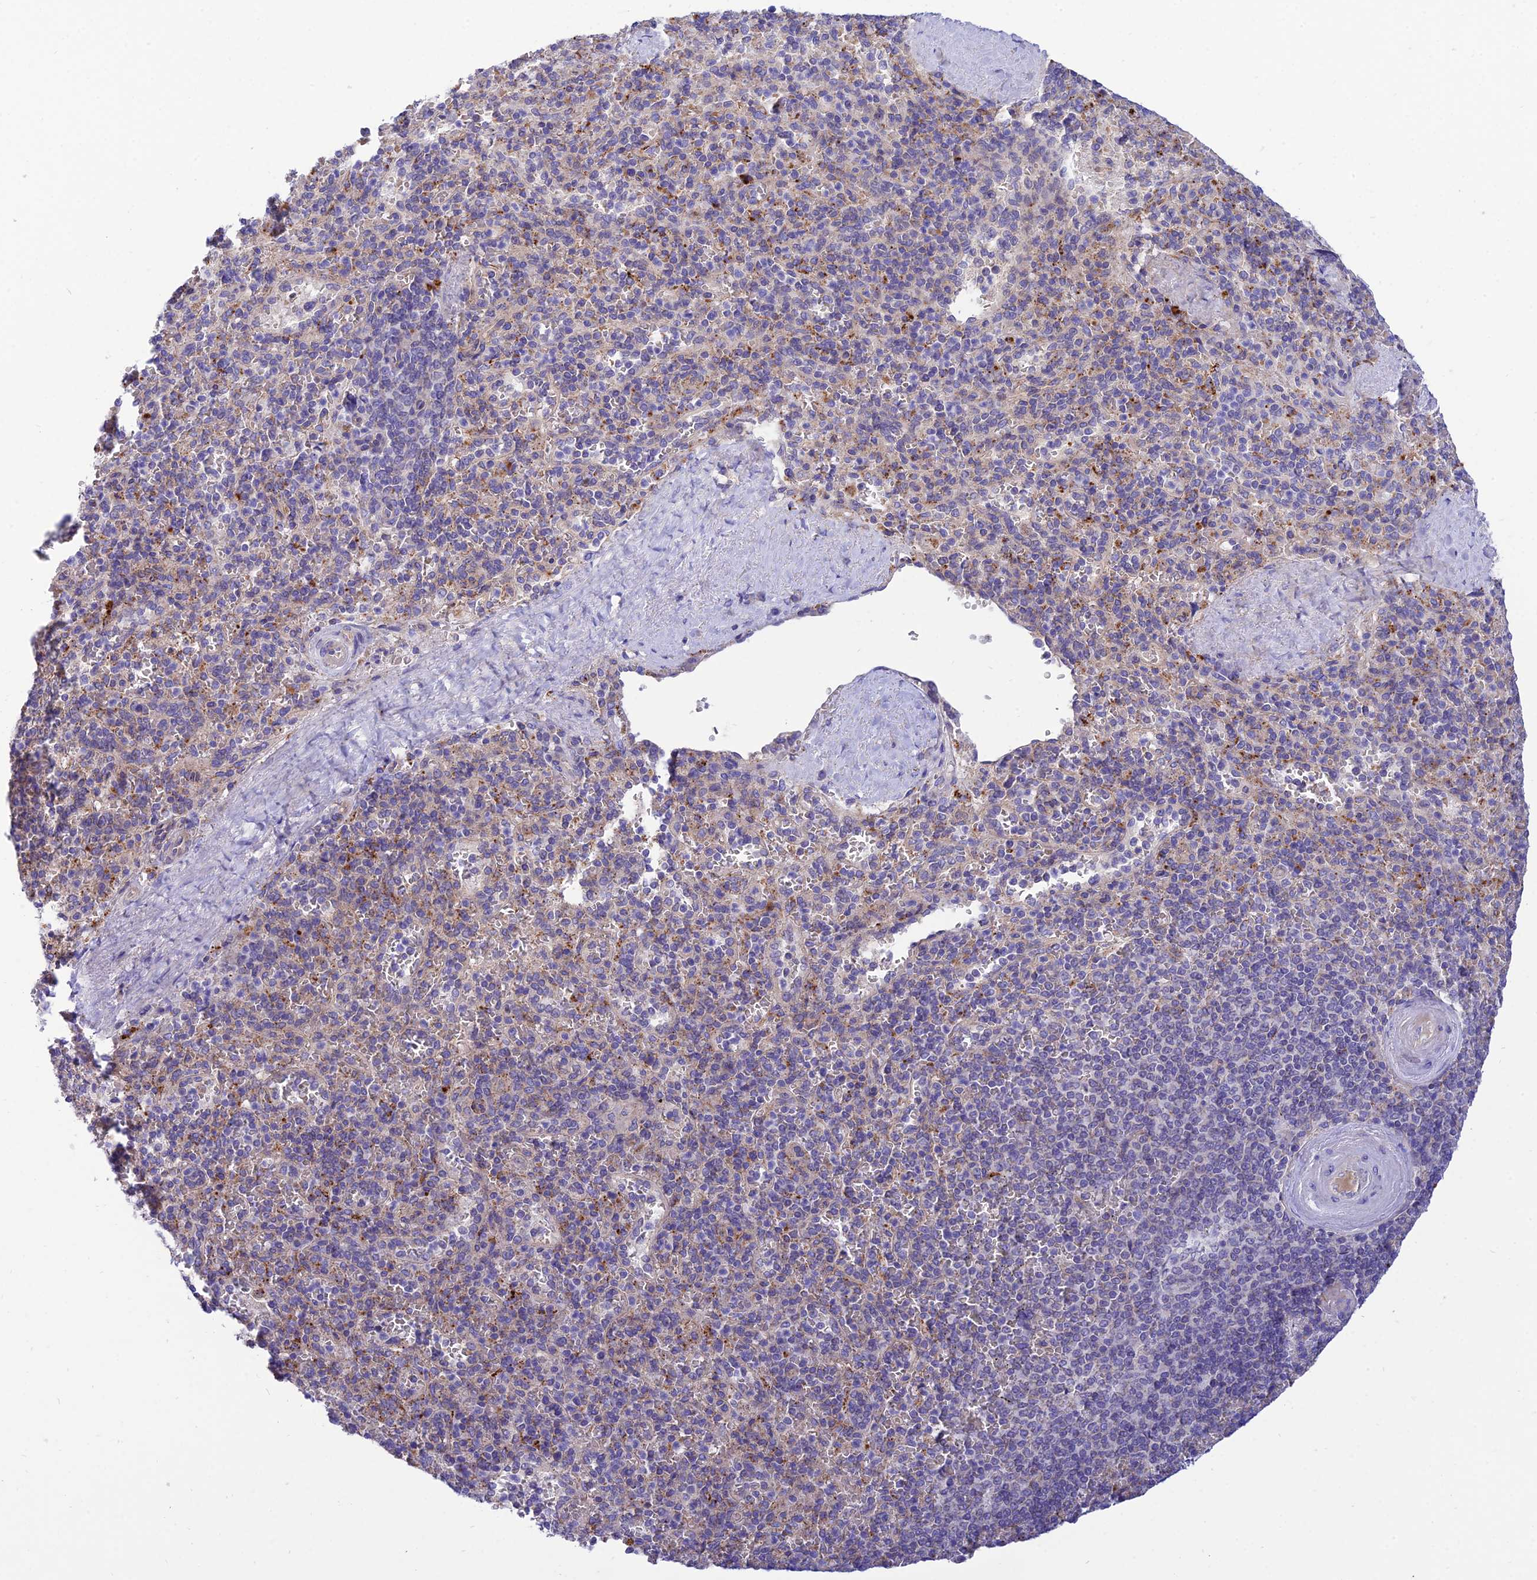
{"staining": {"intensity": "strong", "quantity": "<25%", "location": "cytoplasmic/membranous"}, "tissue": "spleen", "cell_type": "Cells in red pulp", "image_type": "normal", "snomed": [{"axis": "morphology", "description": "Normal tissue, NOS"}, {"axis": "topography", "description": "Spleen"}], "caption": "Strong cytoplasmic/membranous protein expression is appreciated in about <25% of cells in red pulp in spleen. (Brightfield microscopy of DAB IHC at high magnification).", "gene": "CCDC157", "patient": {"sex": "male", "age": 82}}